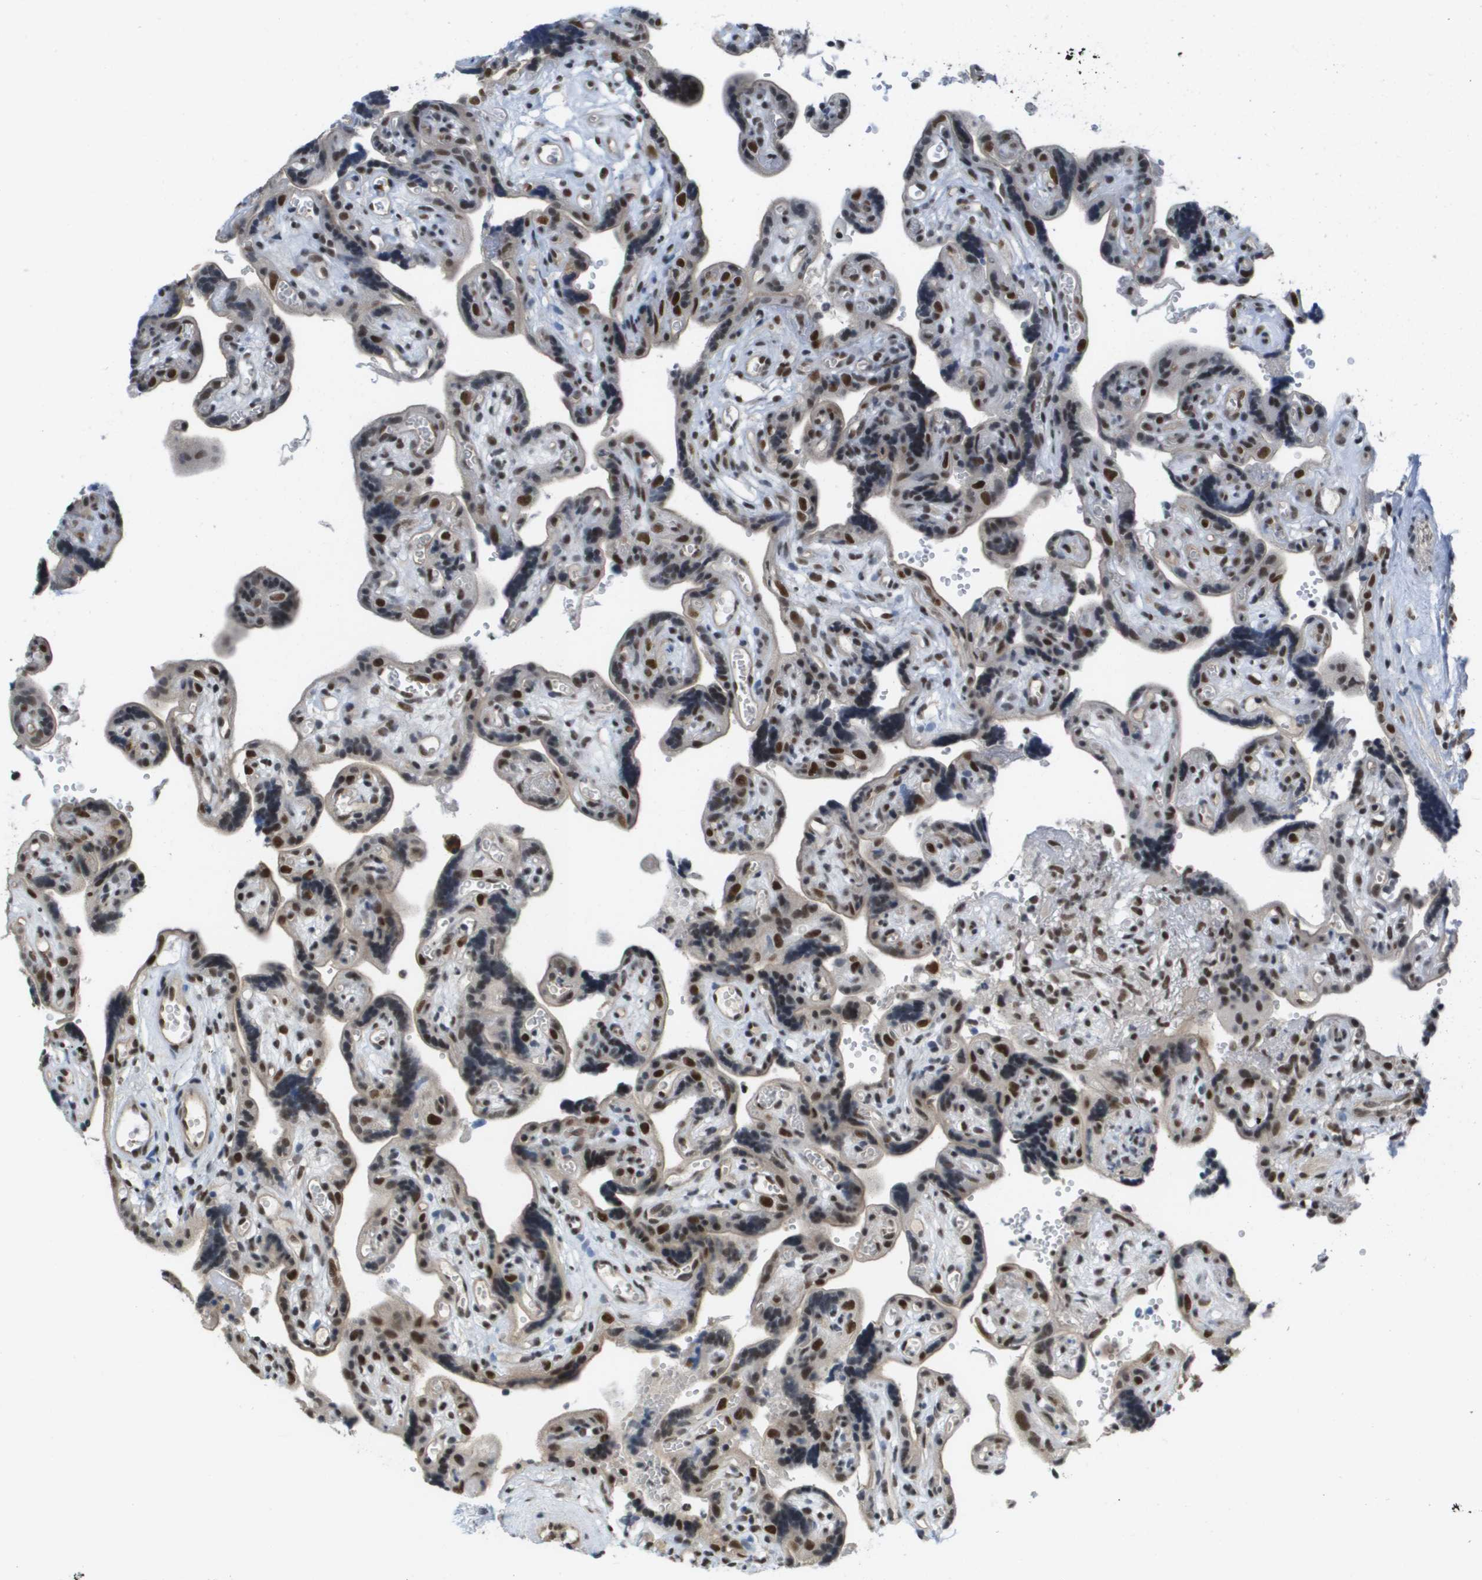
{"staining": {"intensity": "strong", "quantity": ">75%", "location": "nuclear"}, "tissue": "placenta", "cell_type": "Decidual cells", "image_type": "normal", "snomed": [{"axis": "morphology", "description": "Normal tissue, NOS"}, {"axis": "topography", "description": "Placenta"}], "caption": "Protein expression analysis of benign human placenta reveals strong nuclear positivity in about >75% of decidual cells.", "gene": "ISY1", "patient": {"sex": "female", "age": 30}}